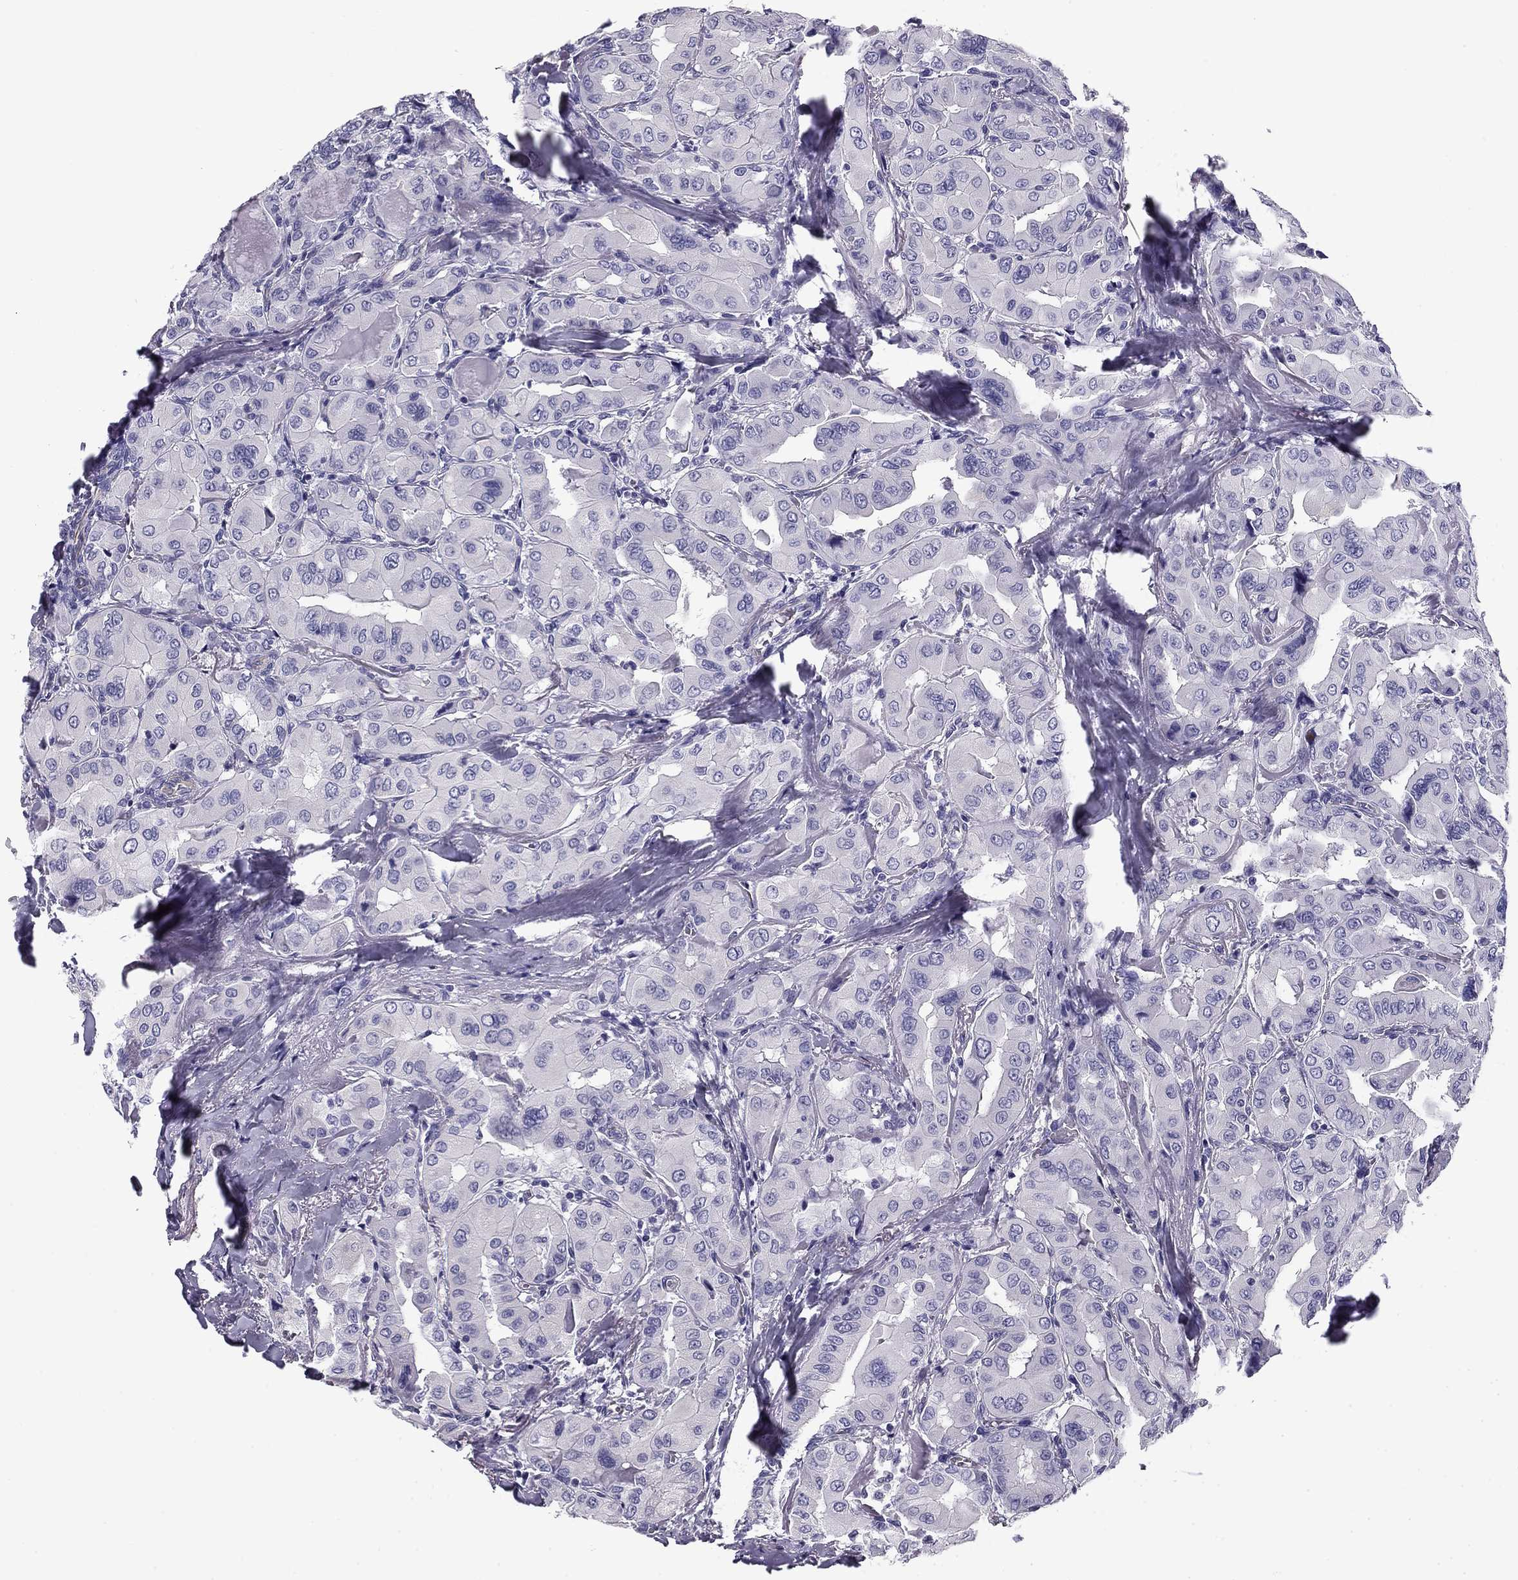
{"staining": {"intensity": "negative", "quantity": "none", "location": "none"}, "tissue": "thyroid cancer", "cell_type": "Tumor cells", "image_type": "cancer", "snomed": [{"axis": "morphology", "description": "Normal tissue, NOS"}, {"axis": "morphology", "description": "Papillary adenocarcinoma, NOS"}, {"axis": "topography", "description": "Thyroid gland"}], "caption": "Papillary adenocarcinoma (thyroid) stained for a protein using immunohistochemistry (IHC) reveals no positivity tumor cells.", "gene": "FLNC", "patient": {"sex": "female", "age": 66}}